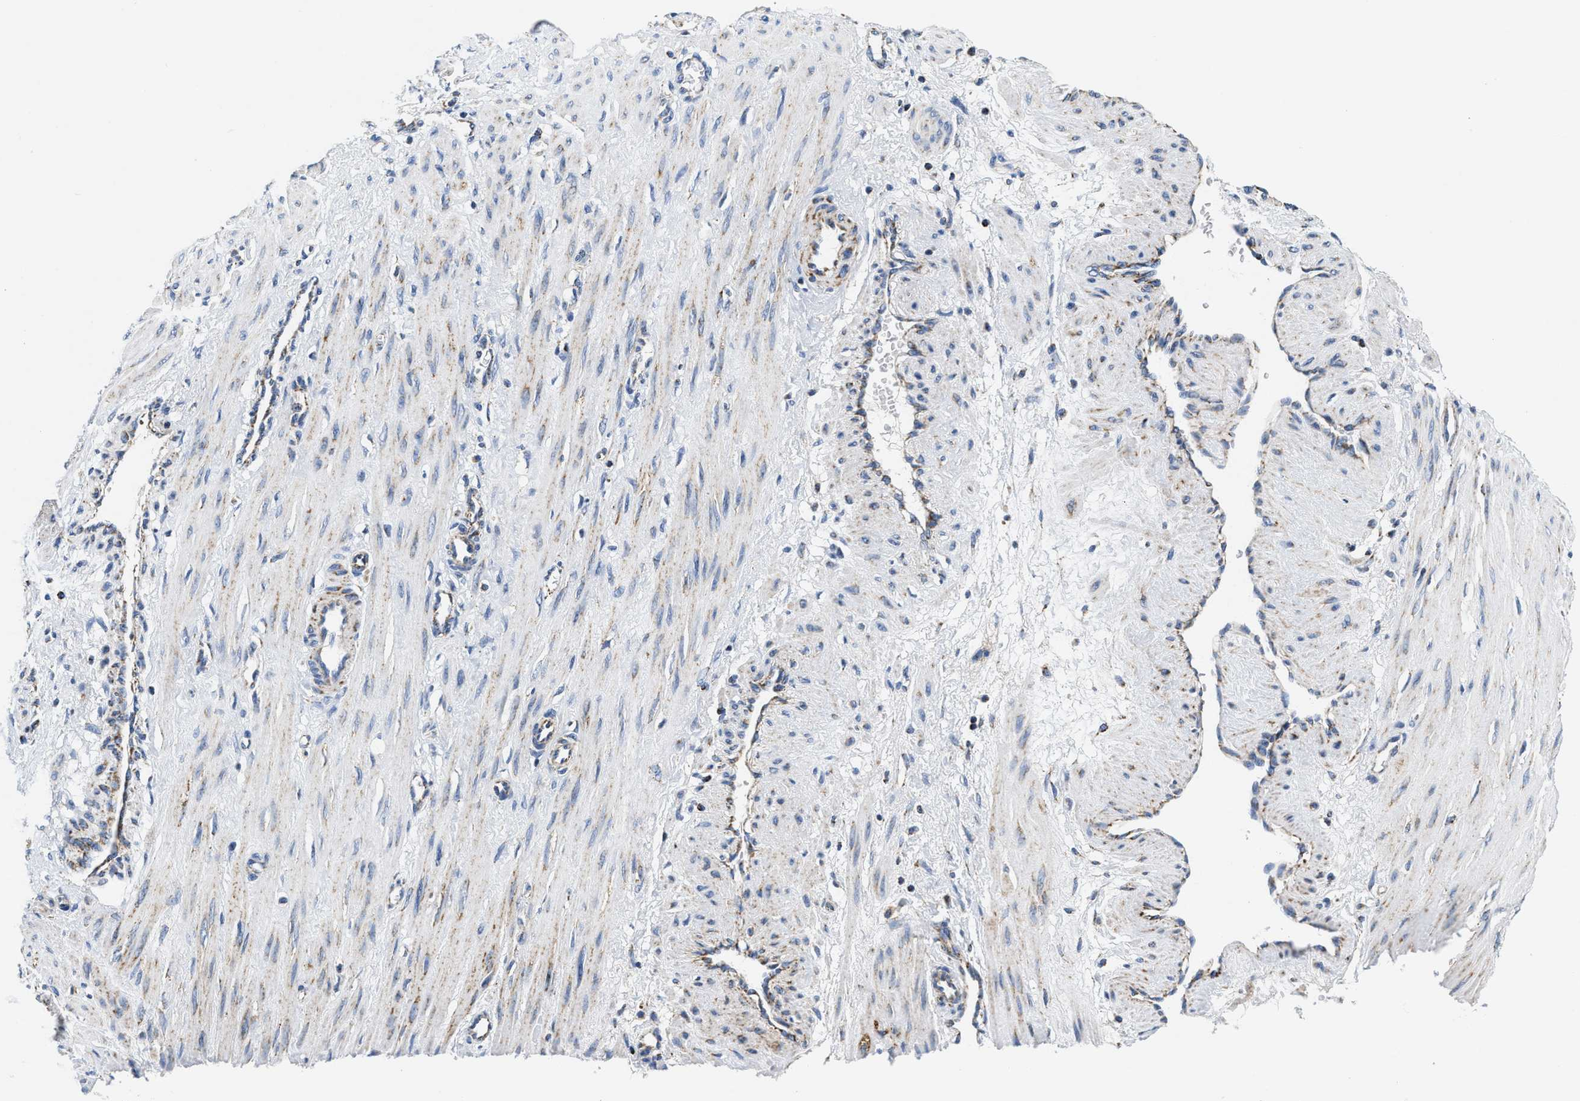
{"staining": {"intensity": "weak", "quantity": "<25%", "location": "cytoplasmic/membranous"}, "tissue": "smooth muscle", "cell_type": "Smooth muscle cells", "image_type": "normal", "snomed": [{"axis": "morphology", "description": "Normal tissue, NOS"}, {"axis": "topography", "description": "Endometrium"}], "caption": "Protein analysis of unremarkable smooth muscle shows no significant positivity in smooth muscle cells.", "gene": "SFXN1", "patient": {"sex": "female", "age": 33}}